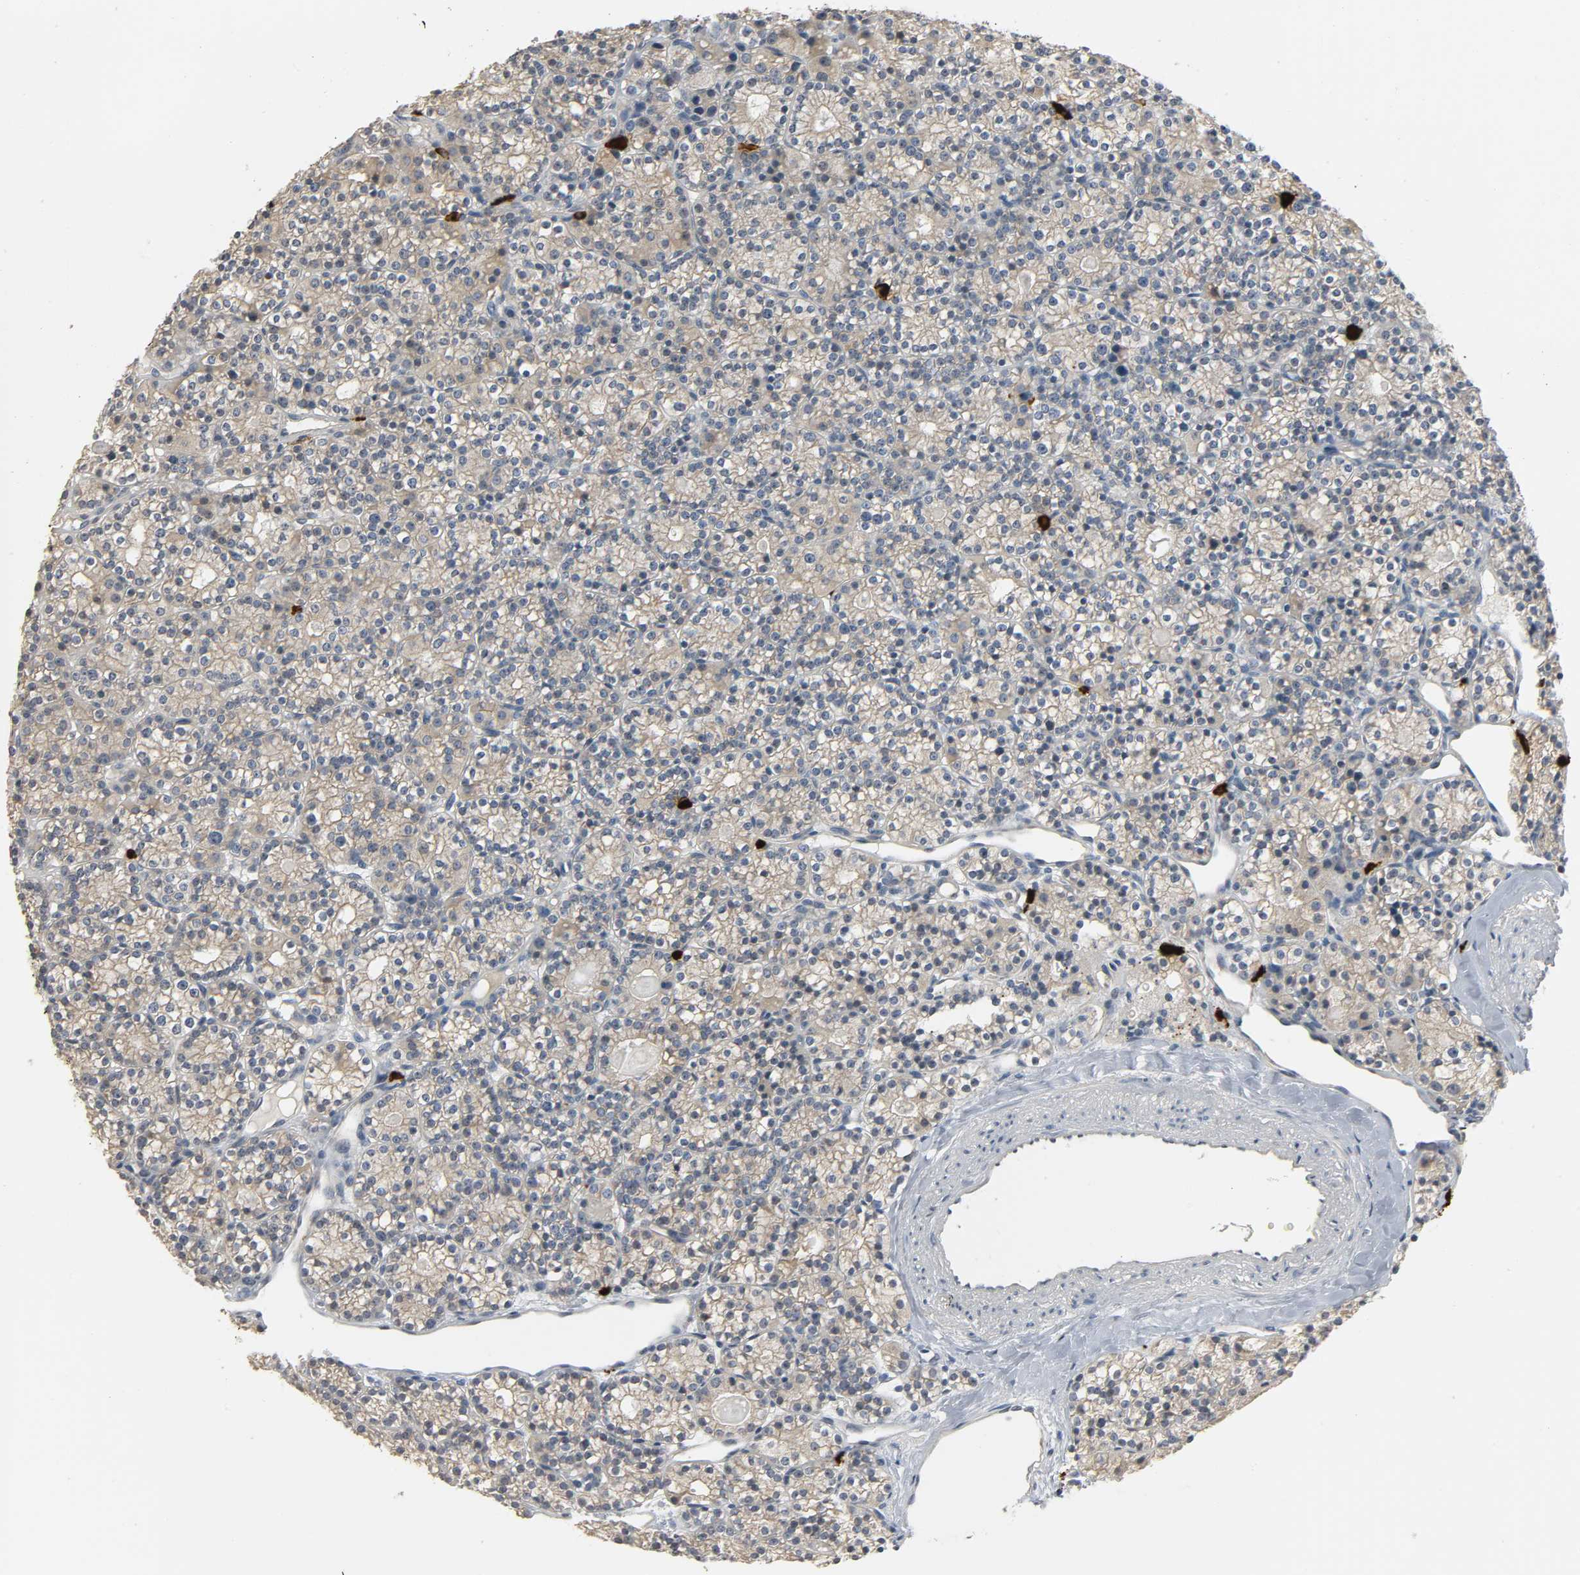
{"staining": {"intensity": "weak", "quantity": ">75%", "location": "cytoplasmic/membranous"}, "tissue": "parathyroid gland", "cell_type": "Glandular cells", "image_type": "normal", "snomed": [{"axis": "morphology", "description": "Normal tissue, NOS"}, {"axis": "topography", "description": "Parathyroid gland"}], "caption": "This micrograph reveals immunohistochemistry staining of unremarkable human parathyroid gland, with low weak cytoplasmic/membranous positivity in about >75% of glandular cells.", "gene": "LIMCH1", "patient": {"sex": "female", "age": 64}}